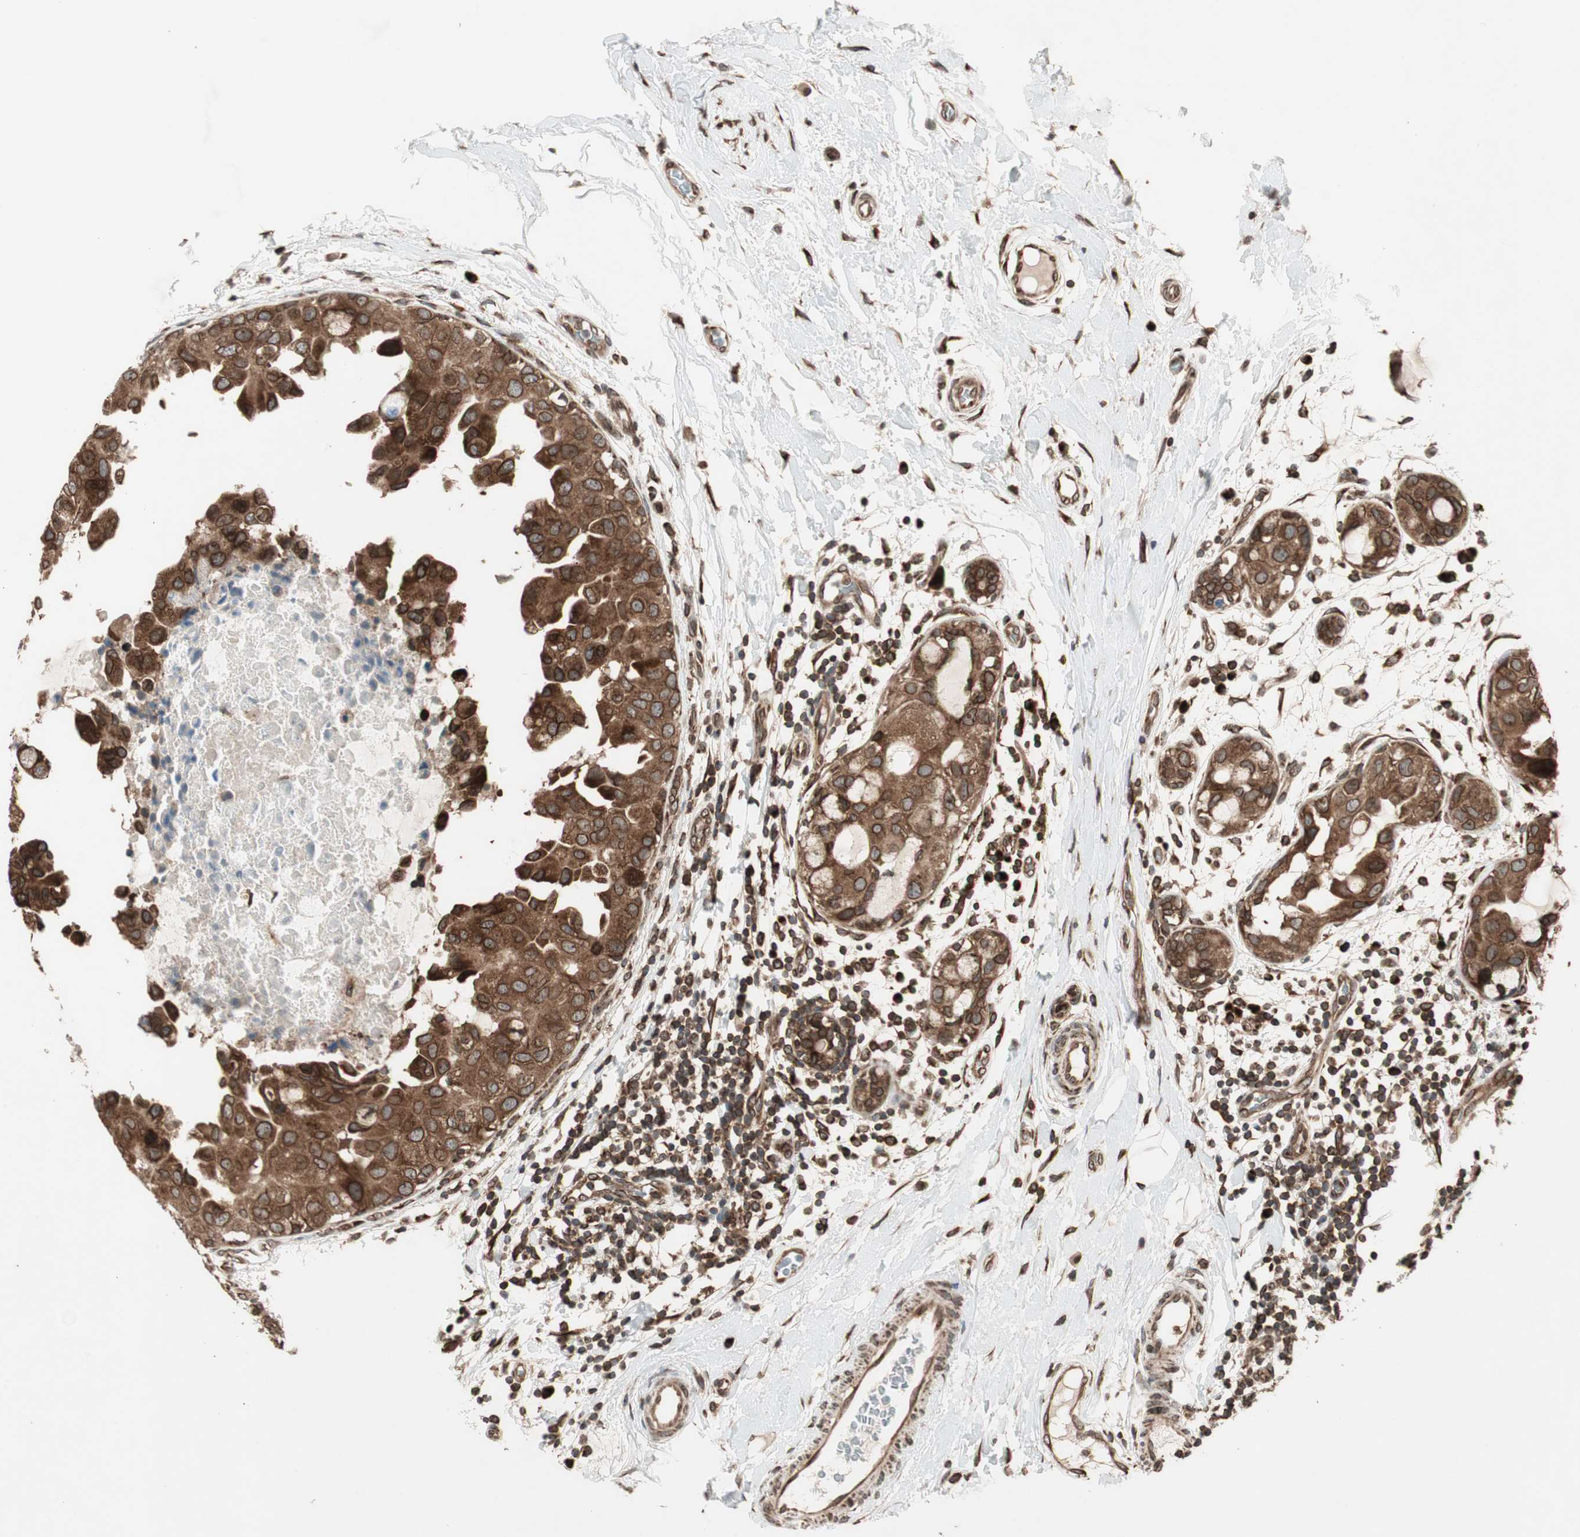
{"staining": {"intensity": "strong", "quantity": ">75%", "location": "cytoplasmic/membranous,nuclear"}, "tissue": "breast cancer", "cell_type": "Tumor cells", "image_type": "cancer", "snomed": [{"axis": "morphology", "description": "Duct carcinoma"}, {"axis": "topography", "description": "Breast"}], "caption": "Infiltrating ductal carcinoma (breast) stained for a protein (brown) exhibits strong cytoplasmic/membranous and nuclear positive expression in approximately >75% of tumor cells.", "gene": "NUP62", "patient": {"sex": "female", "age": 40}}